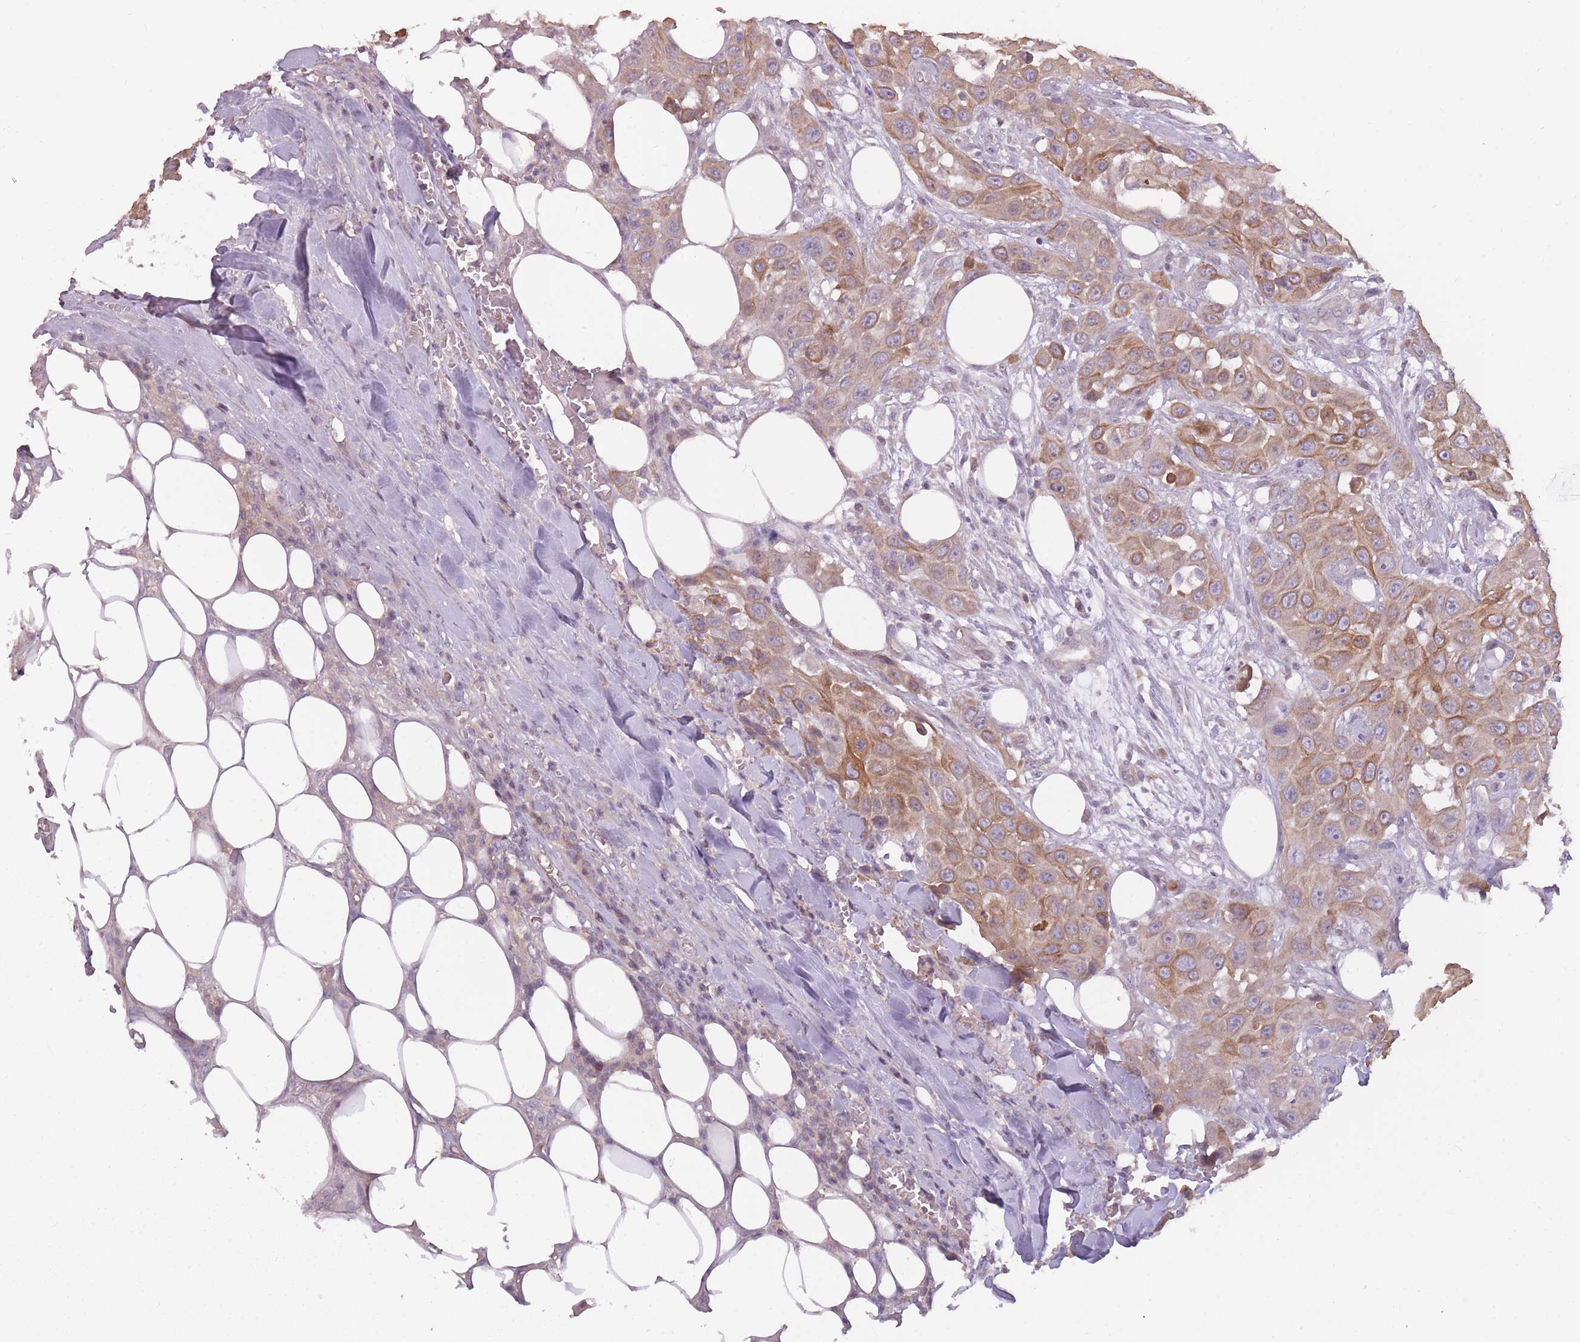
{"staining": {"intensity": "moderate", "quantity": ">75%", "location": "cytoplasmic/membranous"}, "tissue": "head and neck cancer", "cell_type": "Tumor cells", "image_type": "cancer", "snomed": [{"axis": "morphology", "description": "Squamous cell carcinoma, NOS"}, {"axis": "topography", "description": "Head-Neck"}], "caption": "Tumor cells show moderate cytoplasmic/membranous expression in approximately >75% of cells in head and neck cancer.", "gene": "TET3", "patient": {"sex": "male", "age": 81}}